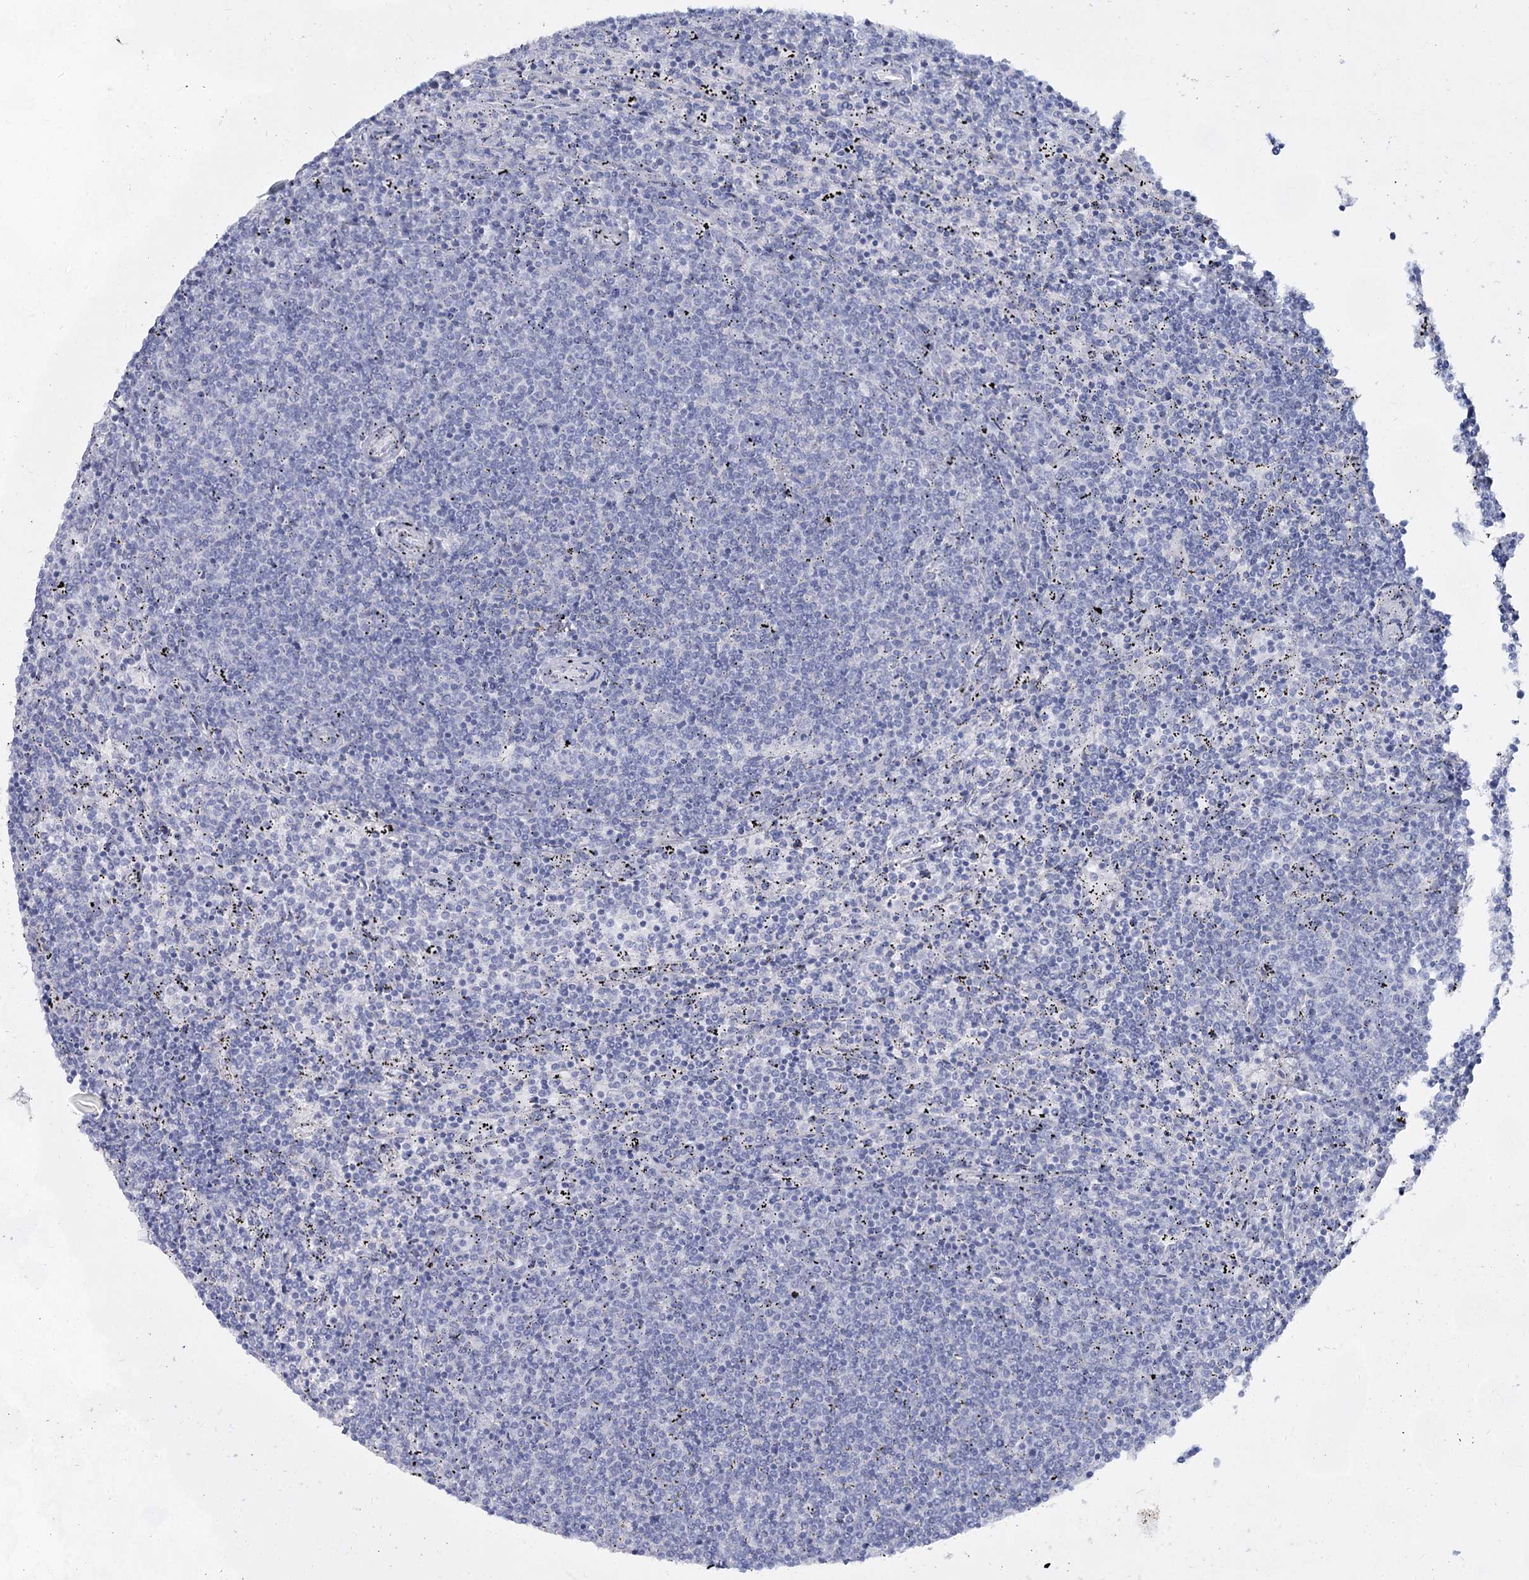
{"staining": {"intensity": "negative", "quantity": "none", "location": "none"}, "tissue": "lymphoma", "cell_type": "Tumor cells", "image_type": "cancer", "snomed": [{"axis": "morphology", "description": "Malignant lymphoma, non-Hodgkin's type, Low grade"}, {"axis": "topography", "description": "Spleen"}], "caption": "Malignant lymphoma, non-Hodgkin's type (low-grade) was stained to show a protein in brown. There is no significant positivity in tumor cells.", "gene": "SLC17A2", "patient": {"sex": "female", "age": 50}}